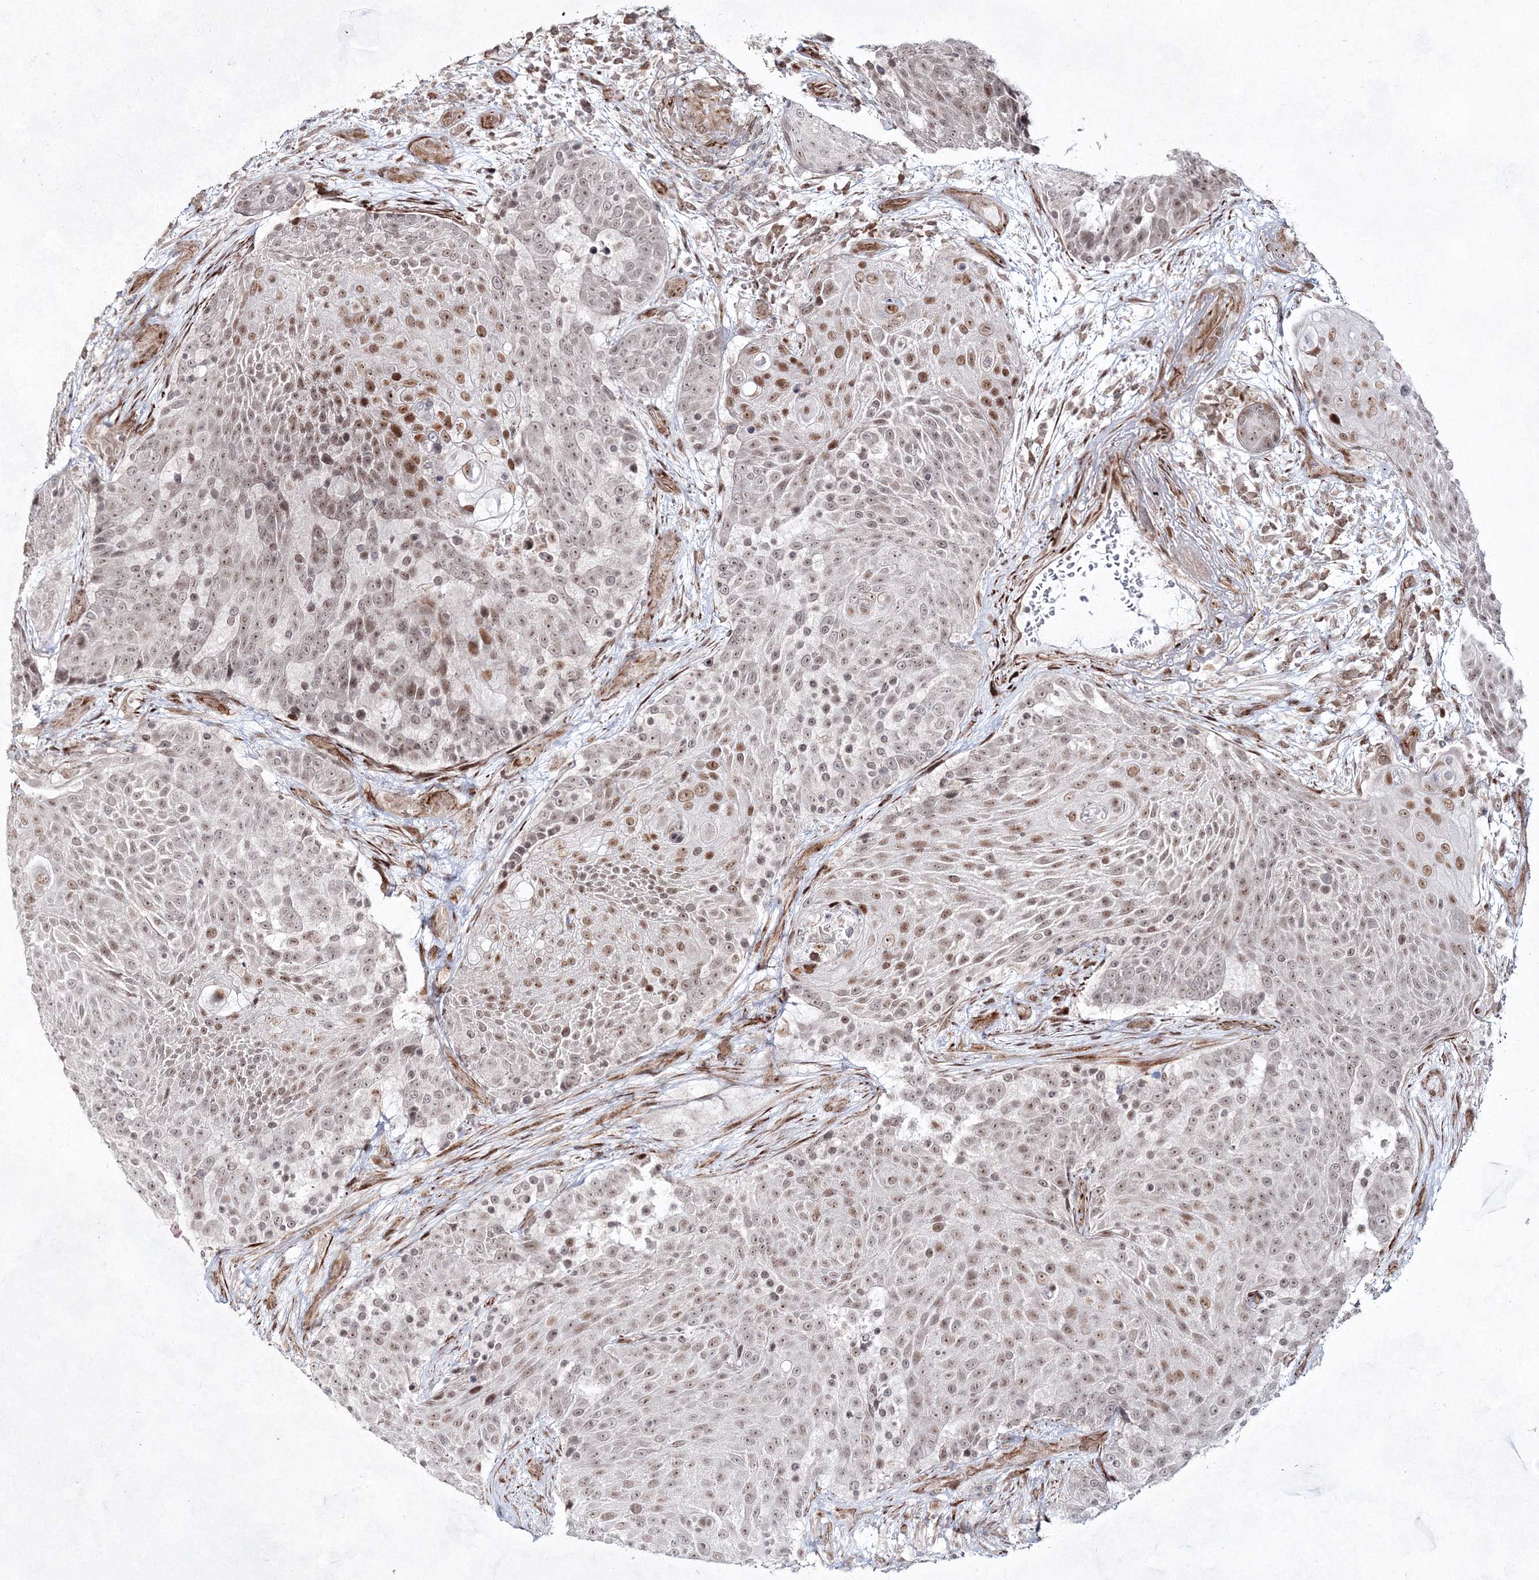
{"staining": {"intensity": "moderate", "quantity": "25%-75%", "location": "nuclear"}, "tissue": "urothelial cancer", "cell_type": "Tumor cells", "image_type": "cancer", "snomed": [{"axis": "morphology", "description": "Urothelial carcinoma, High grade"}, {"axis": "topography", "description": "Urinary bladder"}], "caption": "Tumor cells display medium levels of moderate nuclear staining in approximately 25%-75% of cells in human urothelial carcinoma (high-grade). (DAB IHC with brightfield microscopy, high magnification).", "gene": "SNIP1", "patient": {"sex": "female", "age": 63}}